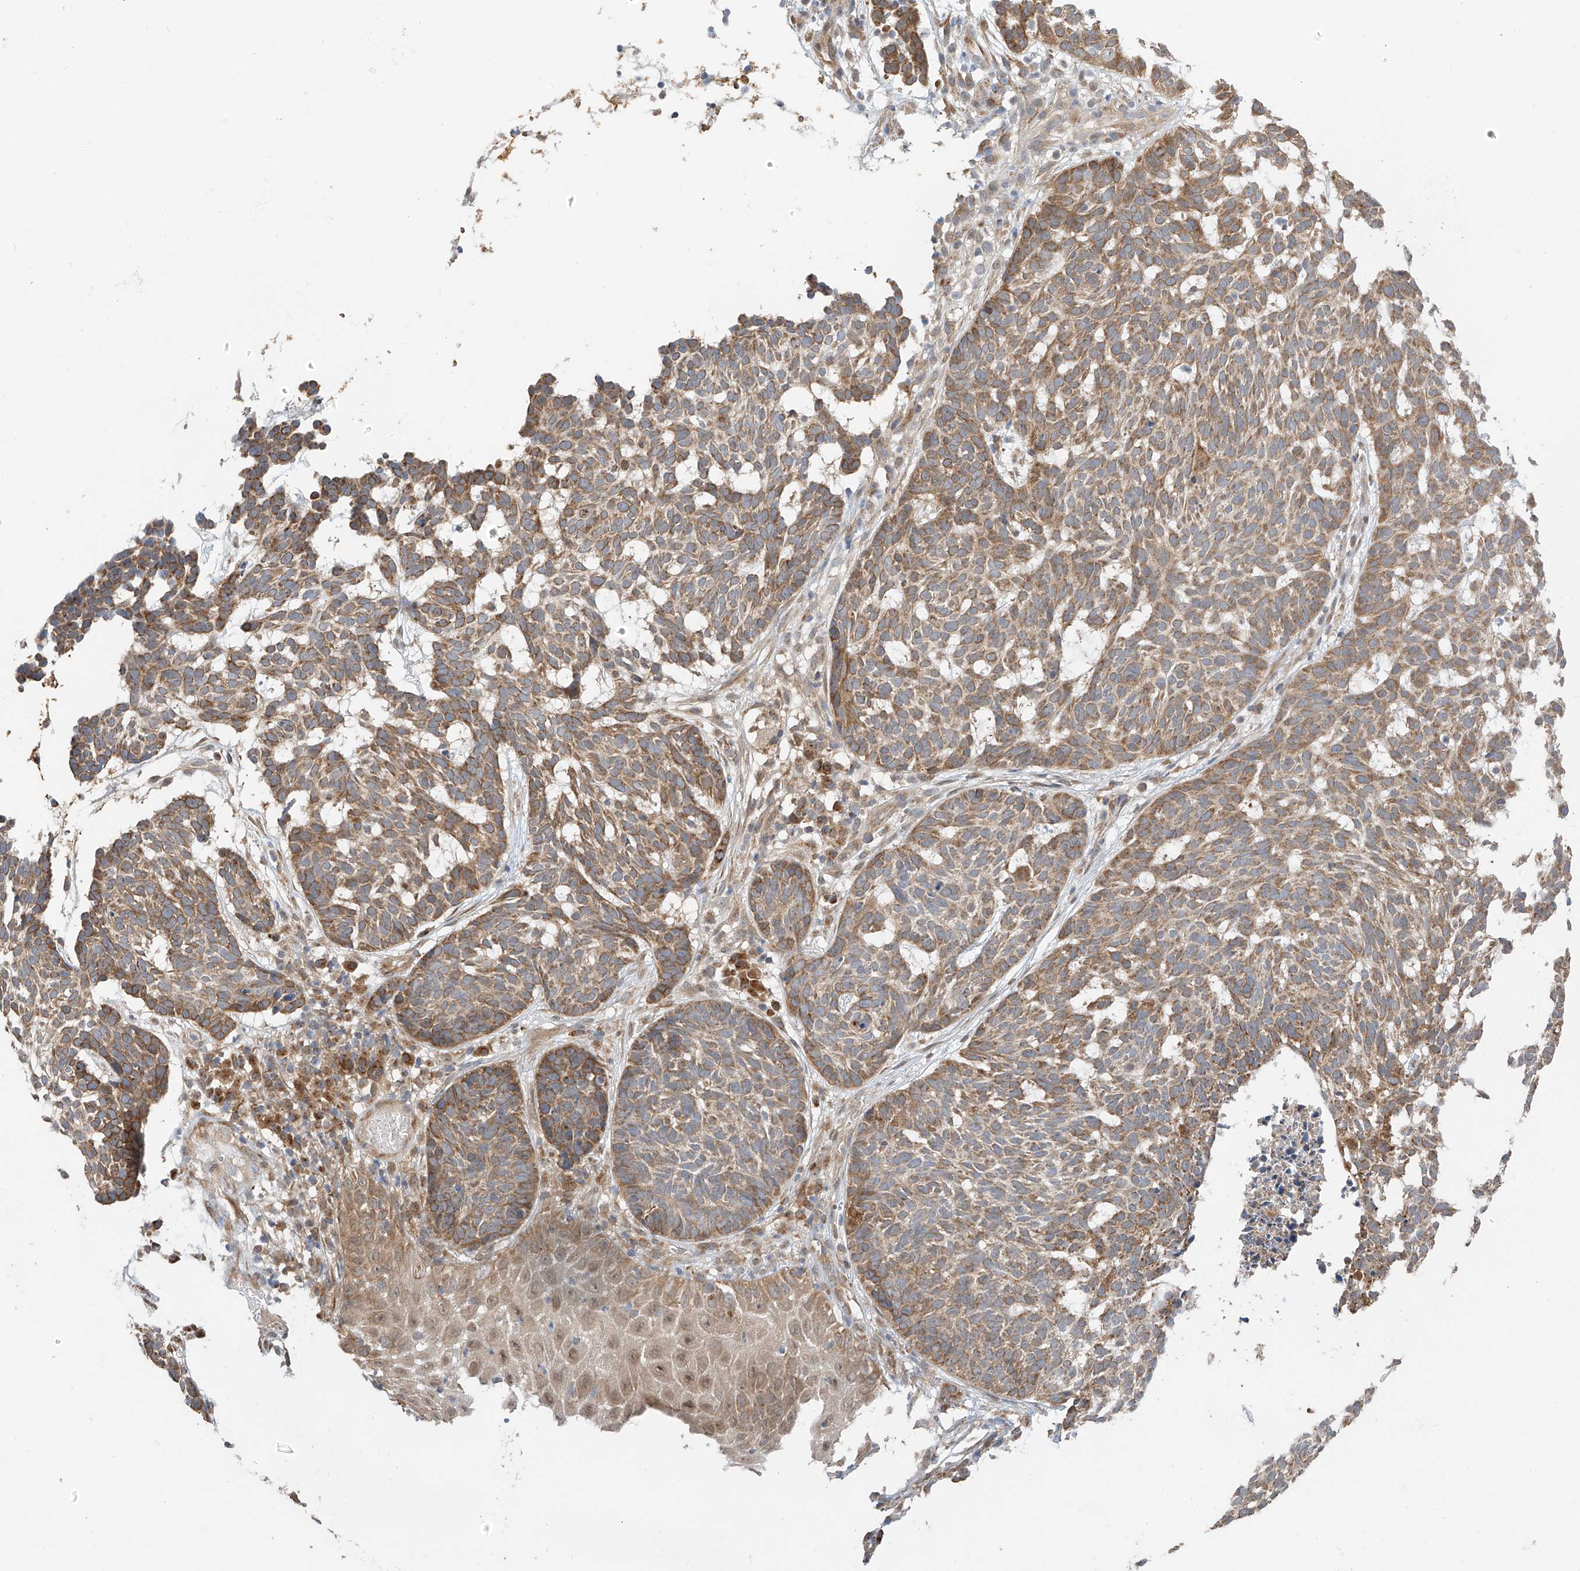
{"staining": {"intensity": "moderate", "quantity": ">75%", "location": "cytoplasmic/membranous"}, "tissue": "skin cancer", "cell_type": "Tumor cells", "image_type": "cancer", "snomed": [{"axis": "morphology", "description": "Basal cell carcinoma"}, {"axis": "topography", "description": "Skin"}], "caption": "This micrograph reveals basal cell carcinoma (skin) stained with IHC to label a protein in brown. The cytoplasmic/membranous of tumor cells show moderate positivity for the protein. Nuclei are counter-stained blue.", "gene": "PPA2", "patient": {"sex": "male", "age": 85}}